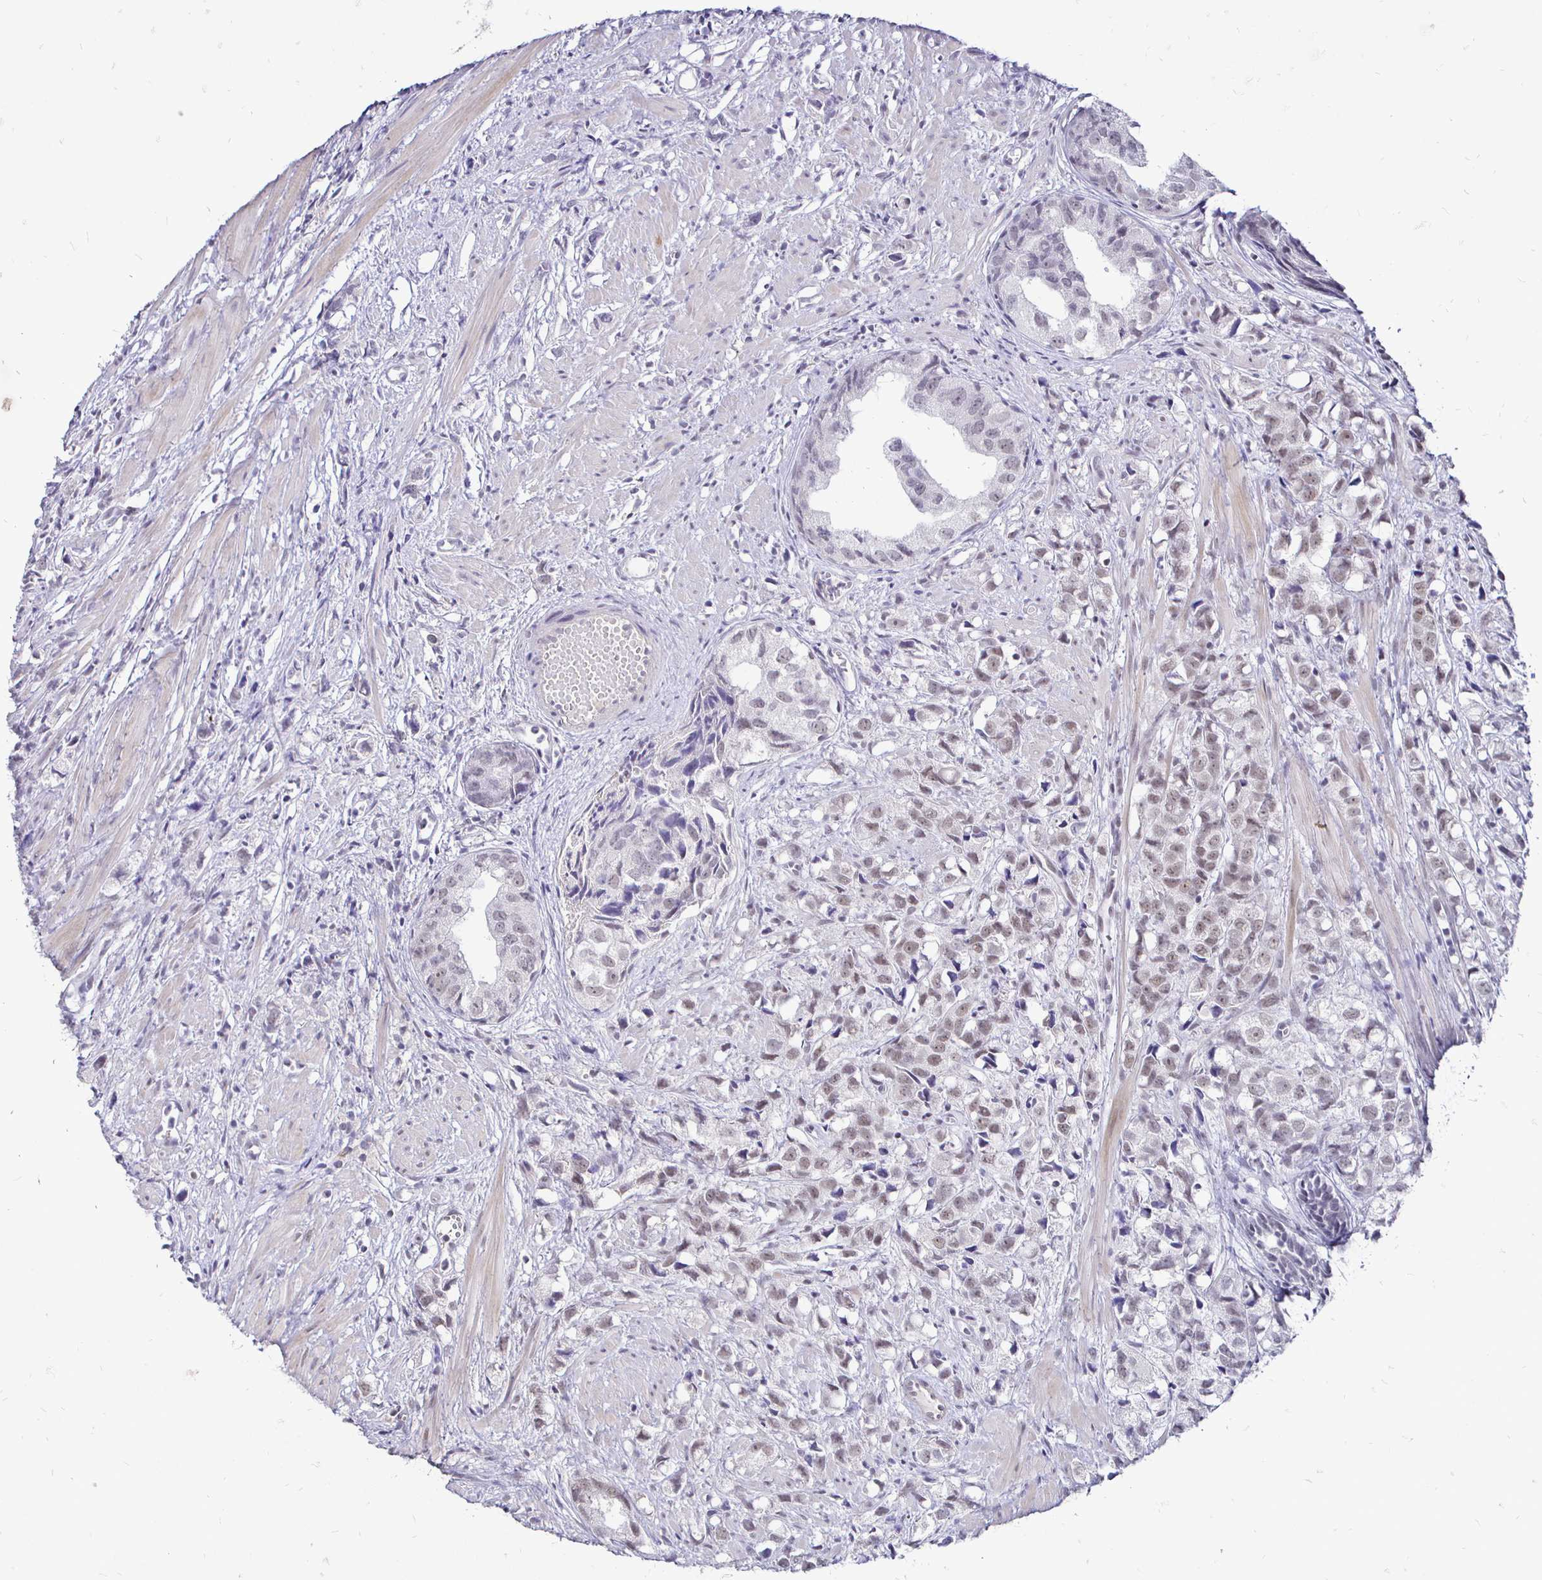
{"staining": {"intensity": "weak", "quantity": "25%-75%", "location": "nuclear"}, "tissue": "prostate cancer", "cell_type": "Tumor cells", "image_type": "cancer", "snomed": [{"axis": "morphology", "description": "Adenocarcinoma, High grade"}, {"axis": "topography", "description": "Prostate"}], "caption": "An image of prostate cancer stained for a protein exhibits weak nuclear brown staining in tumor cells.", "gene": "SIN3A", "patient": {"sex": "male", "age": 58}}